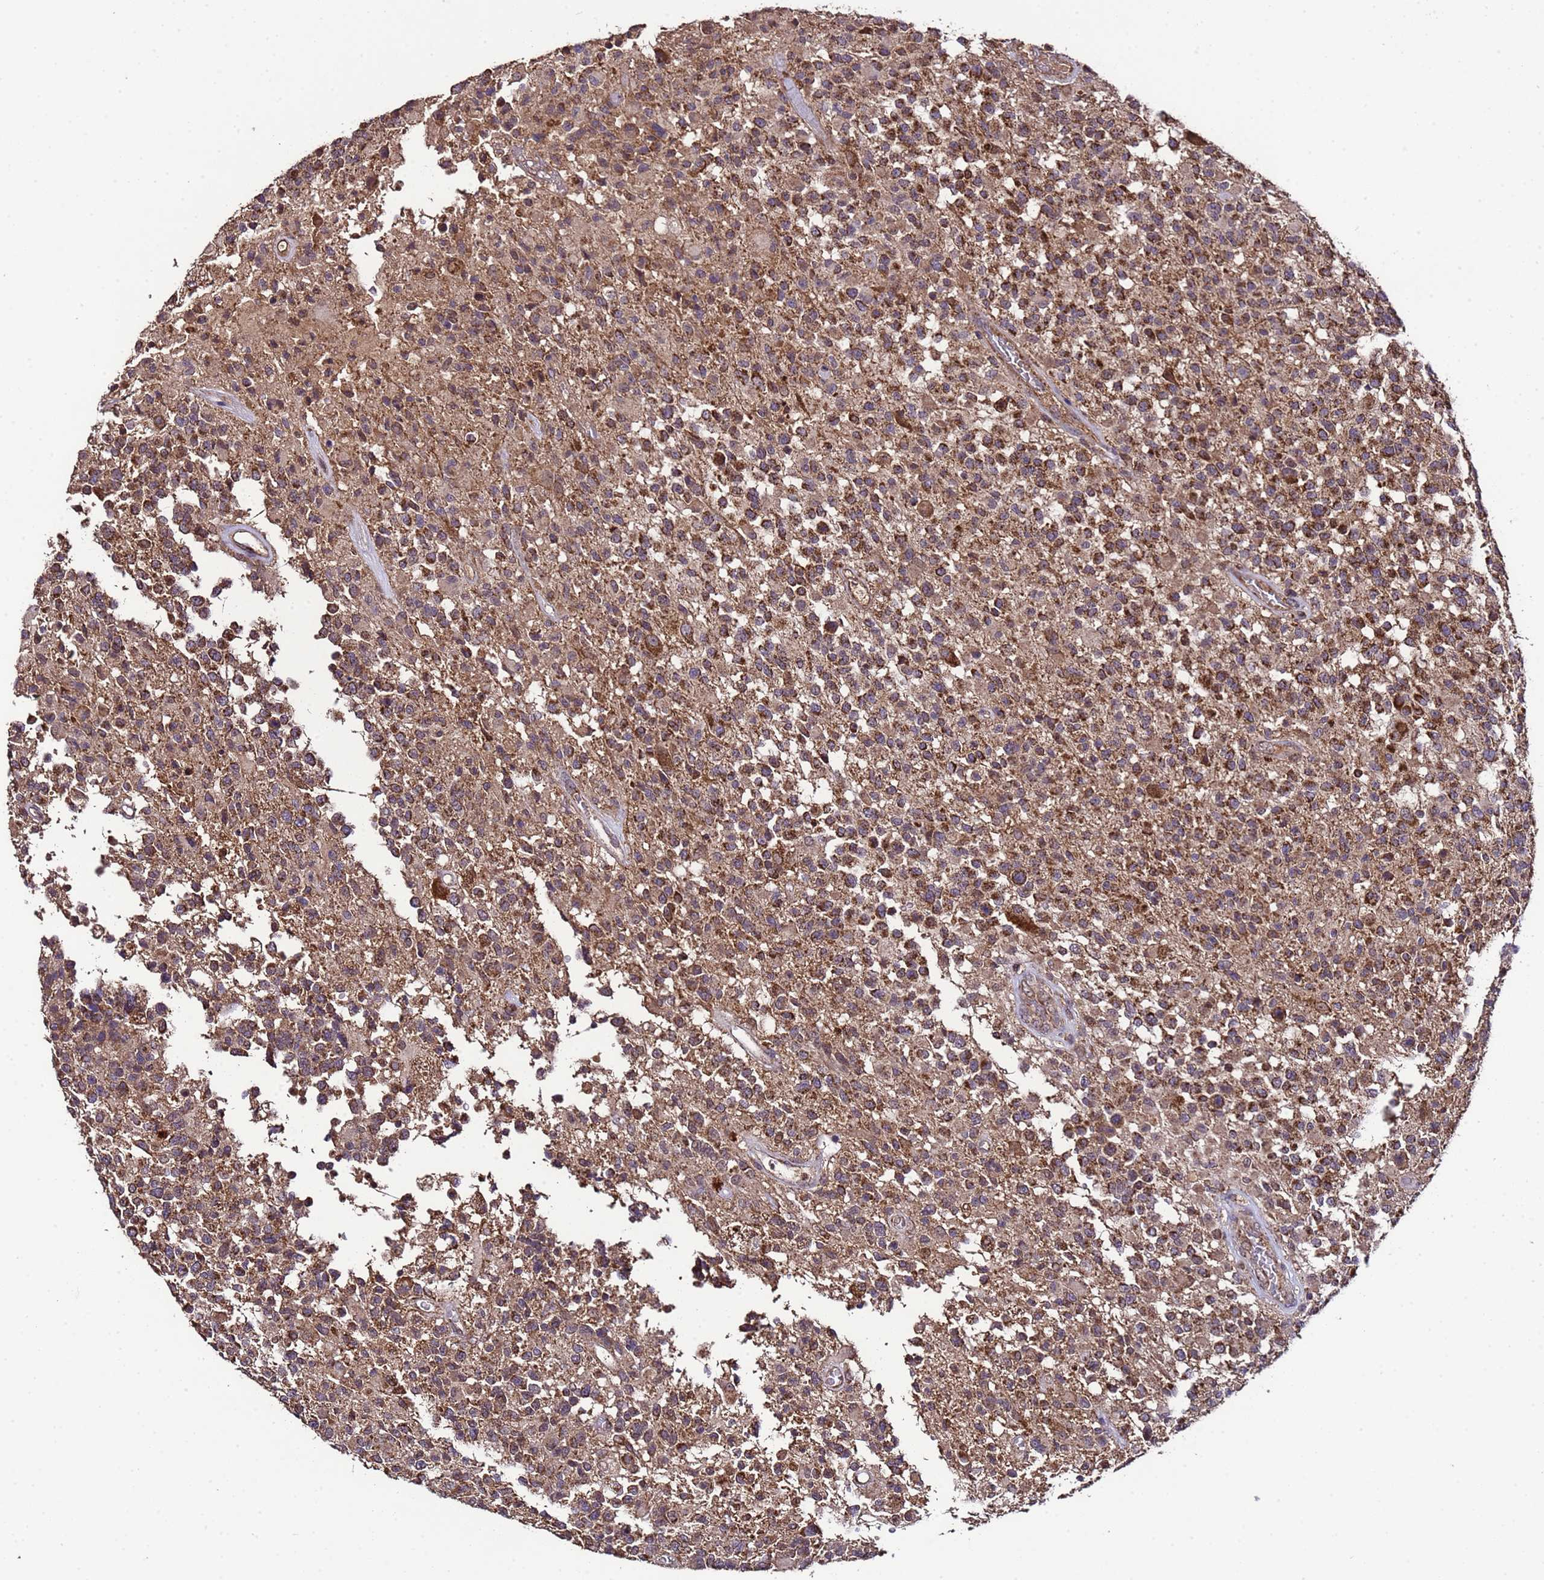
{"staining": {"intensity": "strong", "quantity": ">75%", "location": "cytoplasmic/membranous"}, "tissue": "glioma", "cell_type": "Tumor cells", "image_type": "cancer", "snomed": [{"axis": "morphology", "description": "Glioma, malignant, High grade"}, {"axis": "morphology", "description": "Glioblastoma, NOS"}, {"axis": "topography", "description": "Brain"}], "caption": "Human glioma stained with a protein marker shows strong staining in tumor cells.", "gene": "HSPBAP1", "patient": {"sex": "male", "age": 60}}